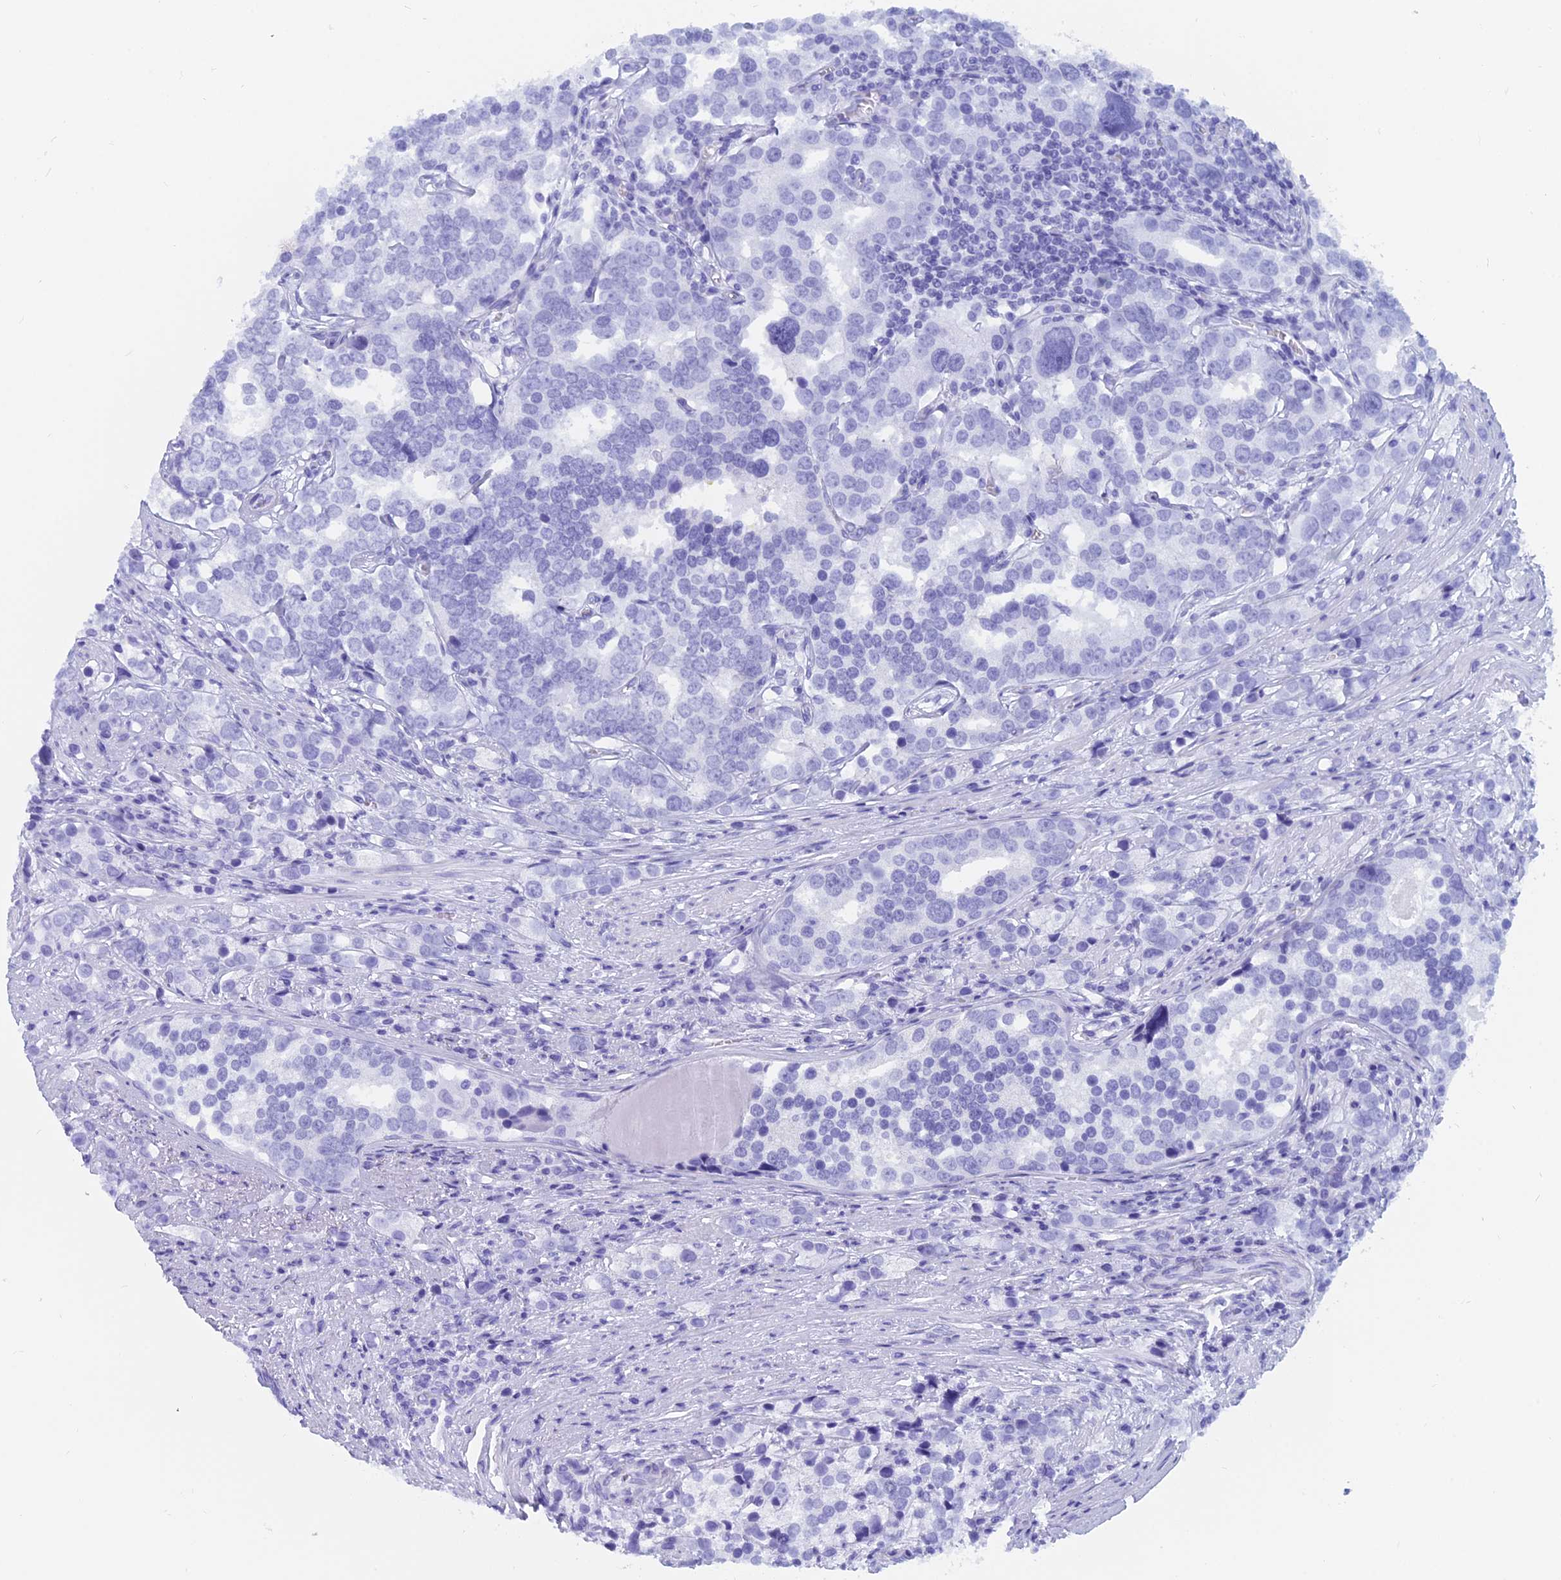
{"staining": {"intensity": "negative", "quantity": "none", "location": "none"}, "tissue": "prostate cancer", "cell_type": "Tumor cells", "image_type": "cancer", "snomed": [{"axis": "morphology", "description": "Adenocarcinoma, High grade"}, {"axis": "topography", "description": "Prostate"}], "caption": "The histopathology image demonstrates no significant staining in tumor cells of prostate adenocarcinoma (high-grade). (DAB IHC with hematoxylin counter stain).", "gene": "CAPS", "patient": {"sex": "male", "age": 71}}